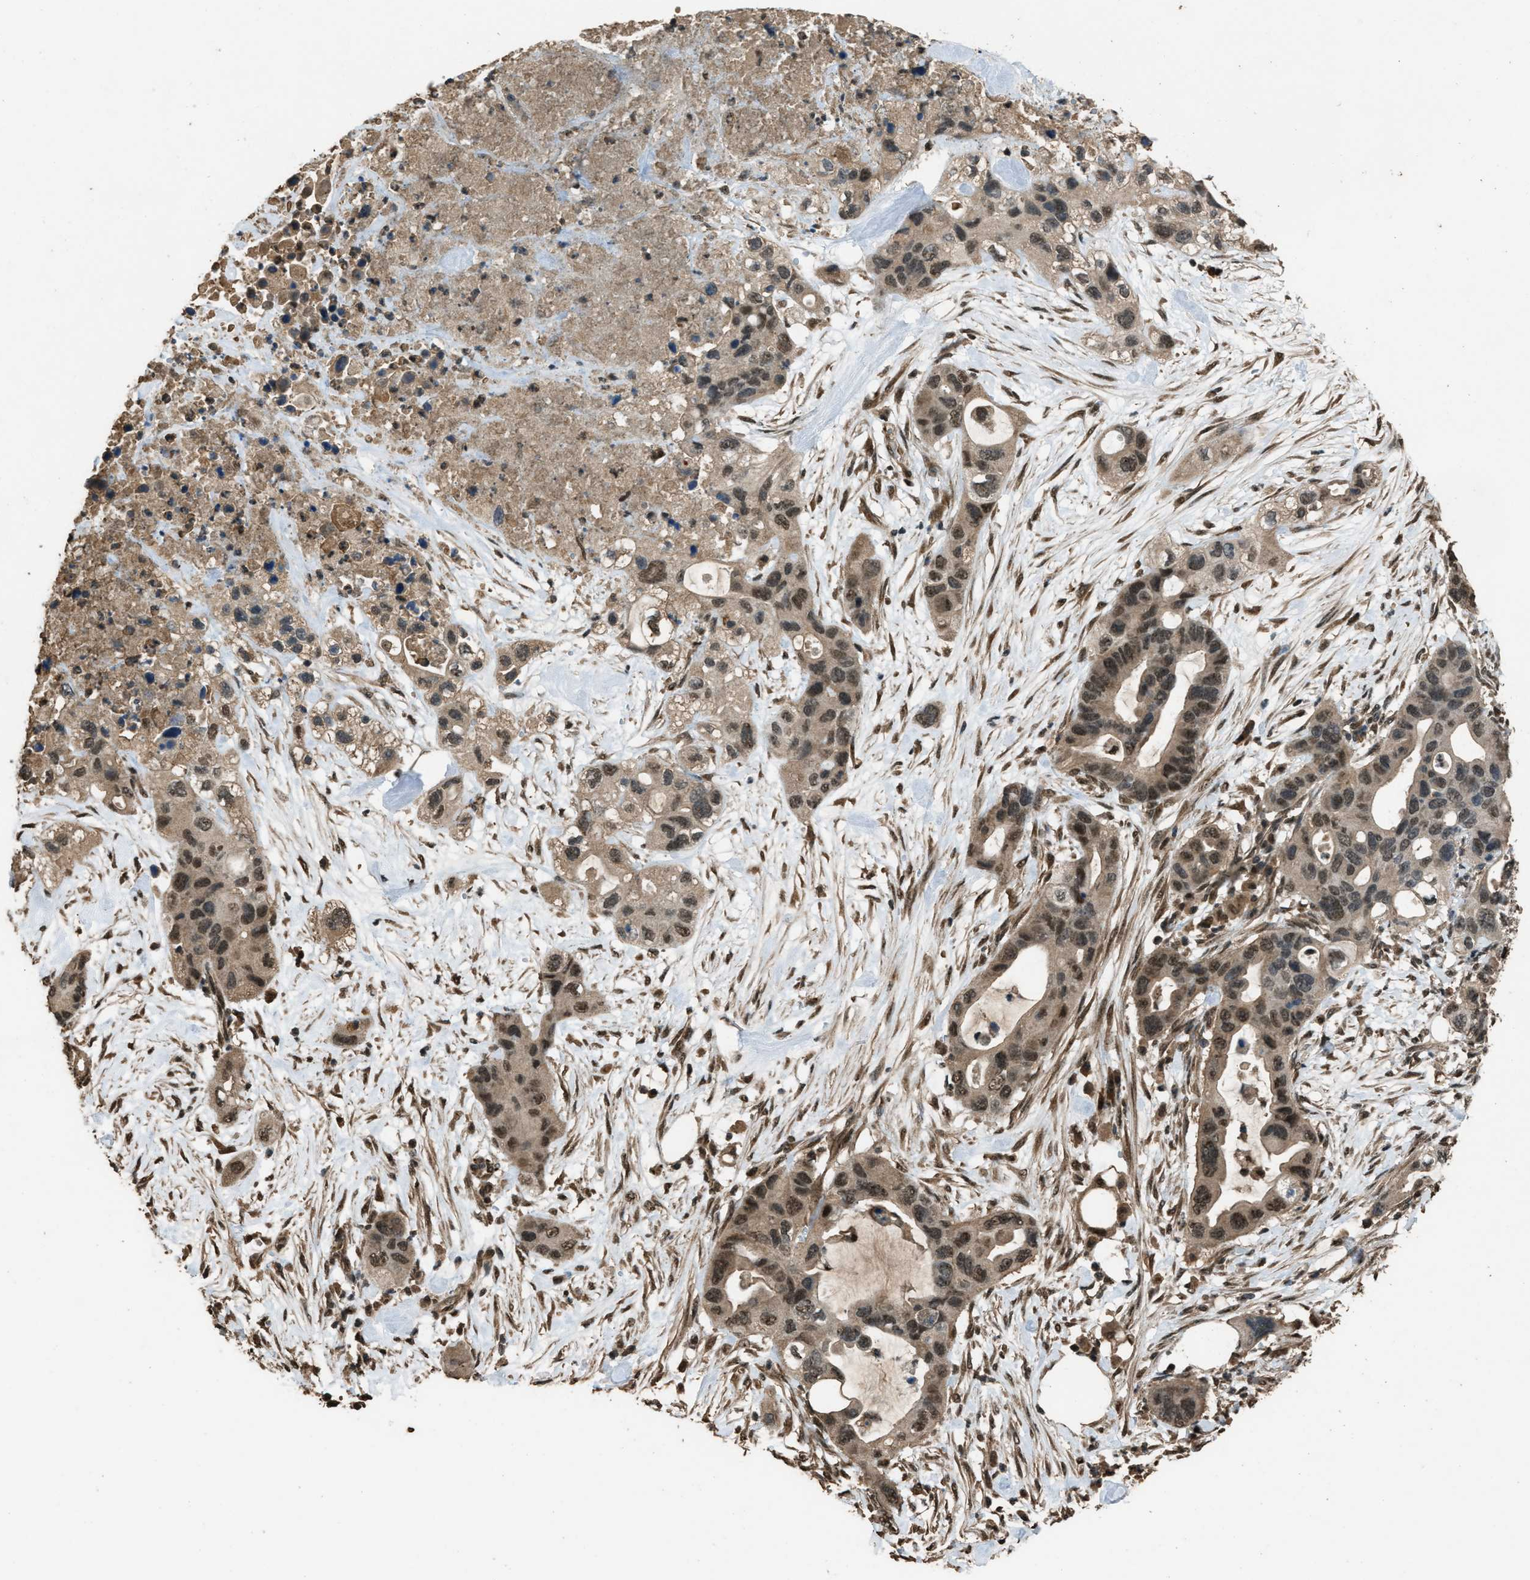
{"staining": {"intensity": "moderate", "quantity": ">75%", "location": "cytoplasmic/membranous,nuclear"}, "tissue": "pancreatic cancer", "cell_type": "Tumor cells", "image_type": "cancer", "snomed": [{"axis": "morphology", "description": "Adenocarcinoma, NOS"}, {"axis": "topography", "description": "Pancreas"}], "caption": "Immunohistochemical staining of human adenocarcinoma (pancreatic) exhibits moderate cytoplasmic/membranous and nuclear protein expression in about >75% of tumor cells. (DAB IHC with brightfield microscopy, high magnification).", "gene": "SERTAD2", "patient": {"sex": "female", "age": 71}}